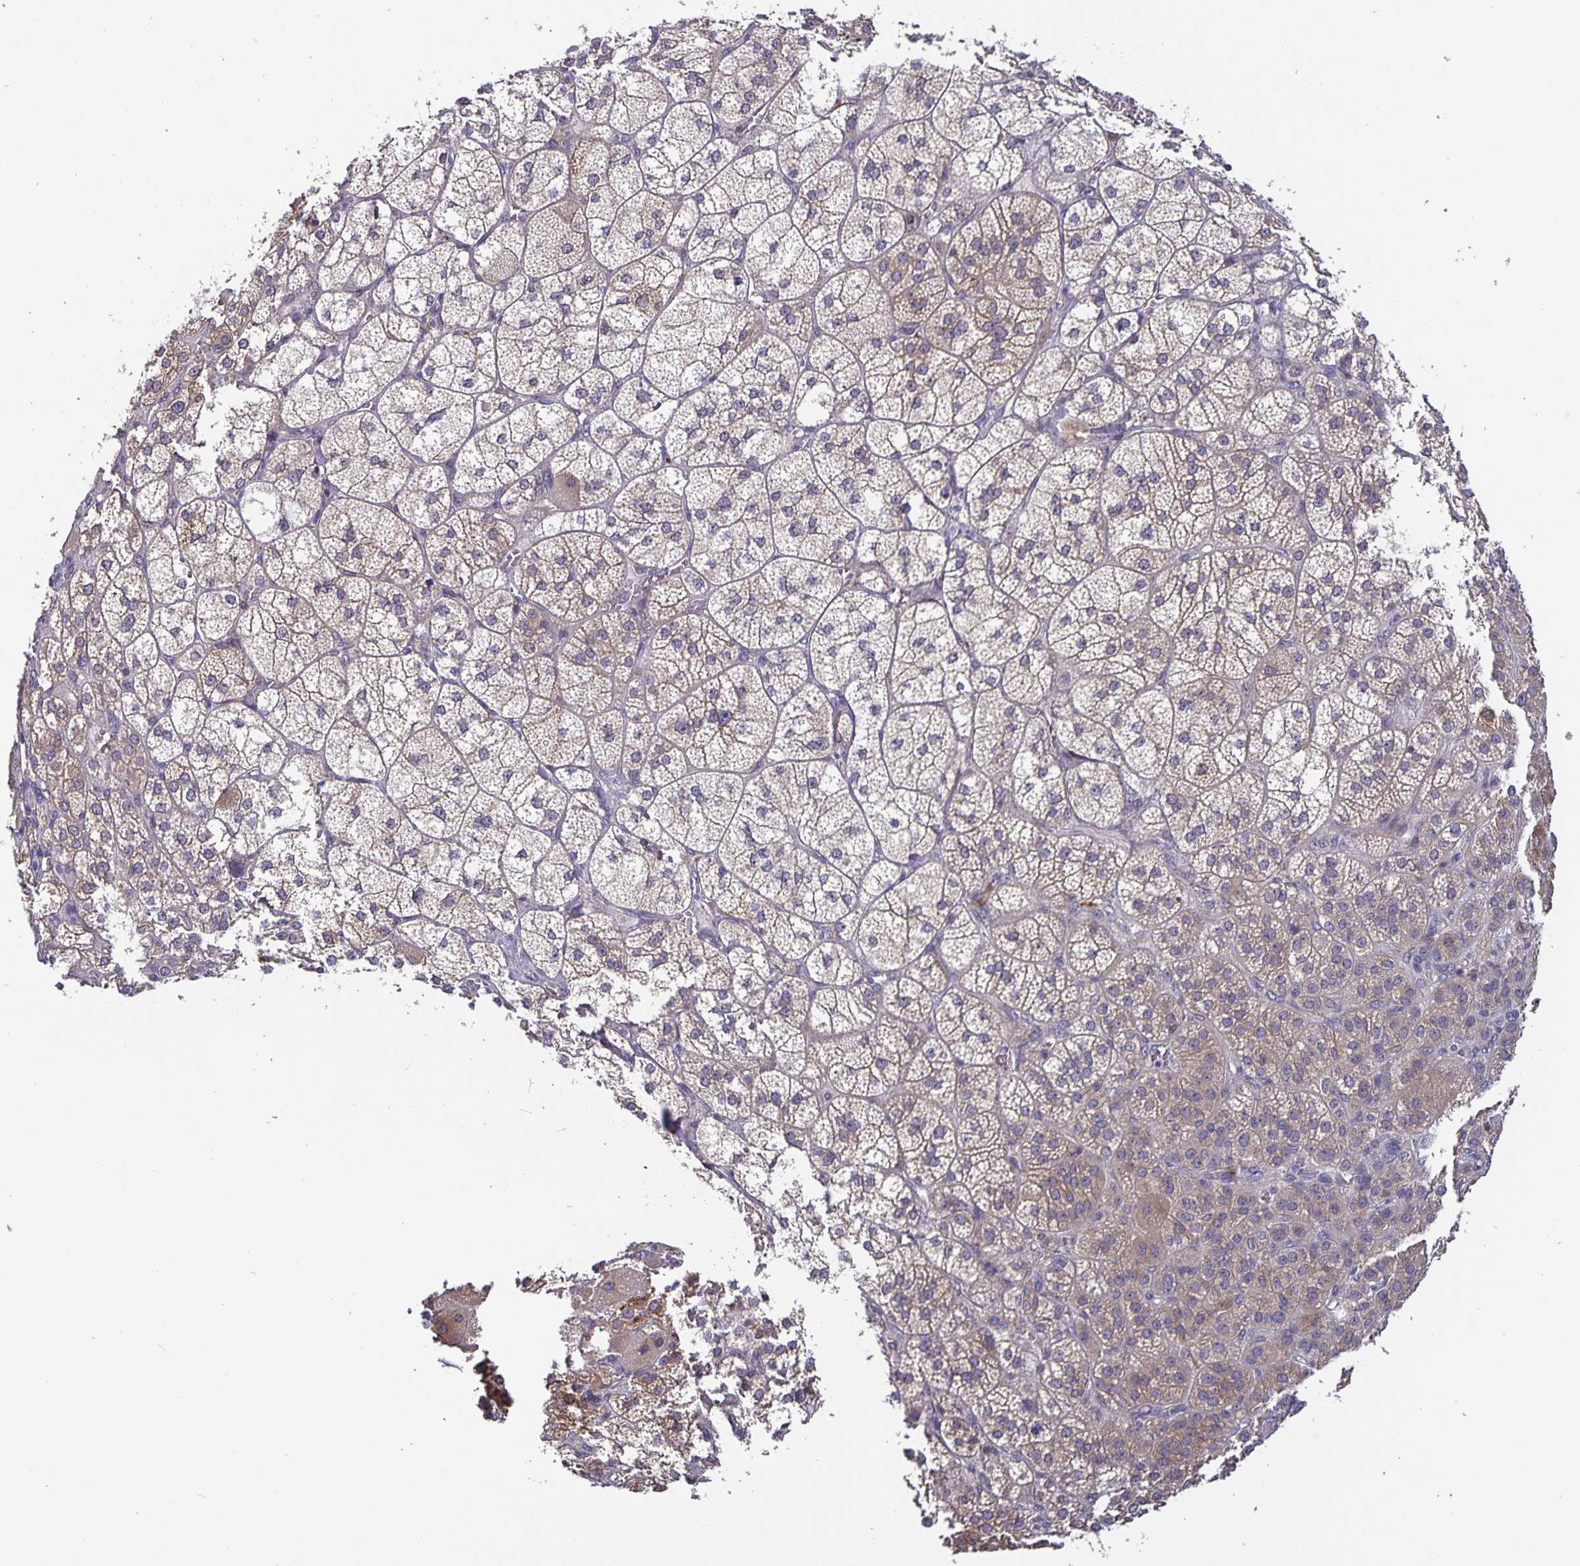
{"staining": {"intensity": "moderate", "quantity": "25%-75%", "location": "cytoplasmic/membranous"}, "tissue": "adrenal gland", "cell_type": "Glandular cells", "image_type": "normal", "snomed": [{"axis": "morphology", "description": "Normal tissue, NOS"}, {"axis": "topography", "description": "Adrenal gland"}], "caption": "Immunohistochemistry histopathology image of benign adrenal gland: human adrenal gland stained using immunohistochemistry (IHC) demonstrates medium levels of moderate protein expression localized specifically in the cytoplasmic/membranous of glandular cells, appearing as a cytoplasmic/membranous brown color.", "gene": "FEM1C", "patient": {"sex": "female", "age": 60}}